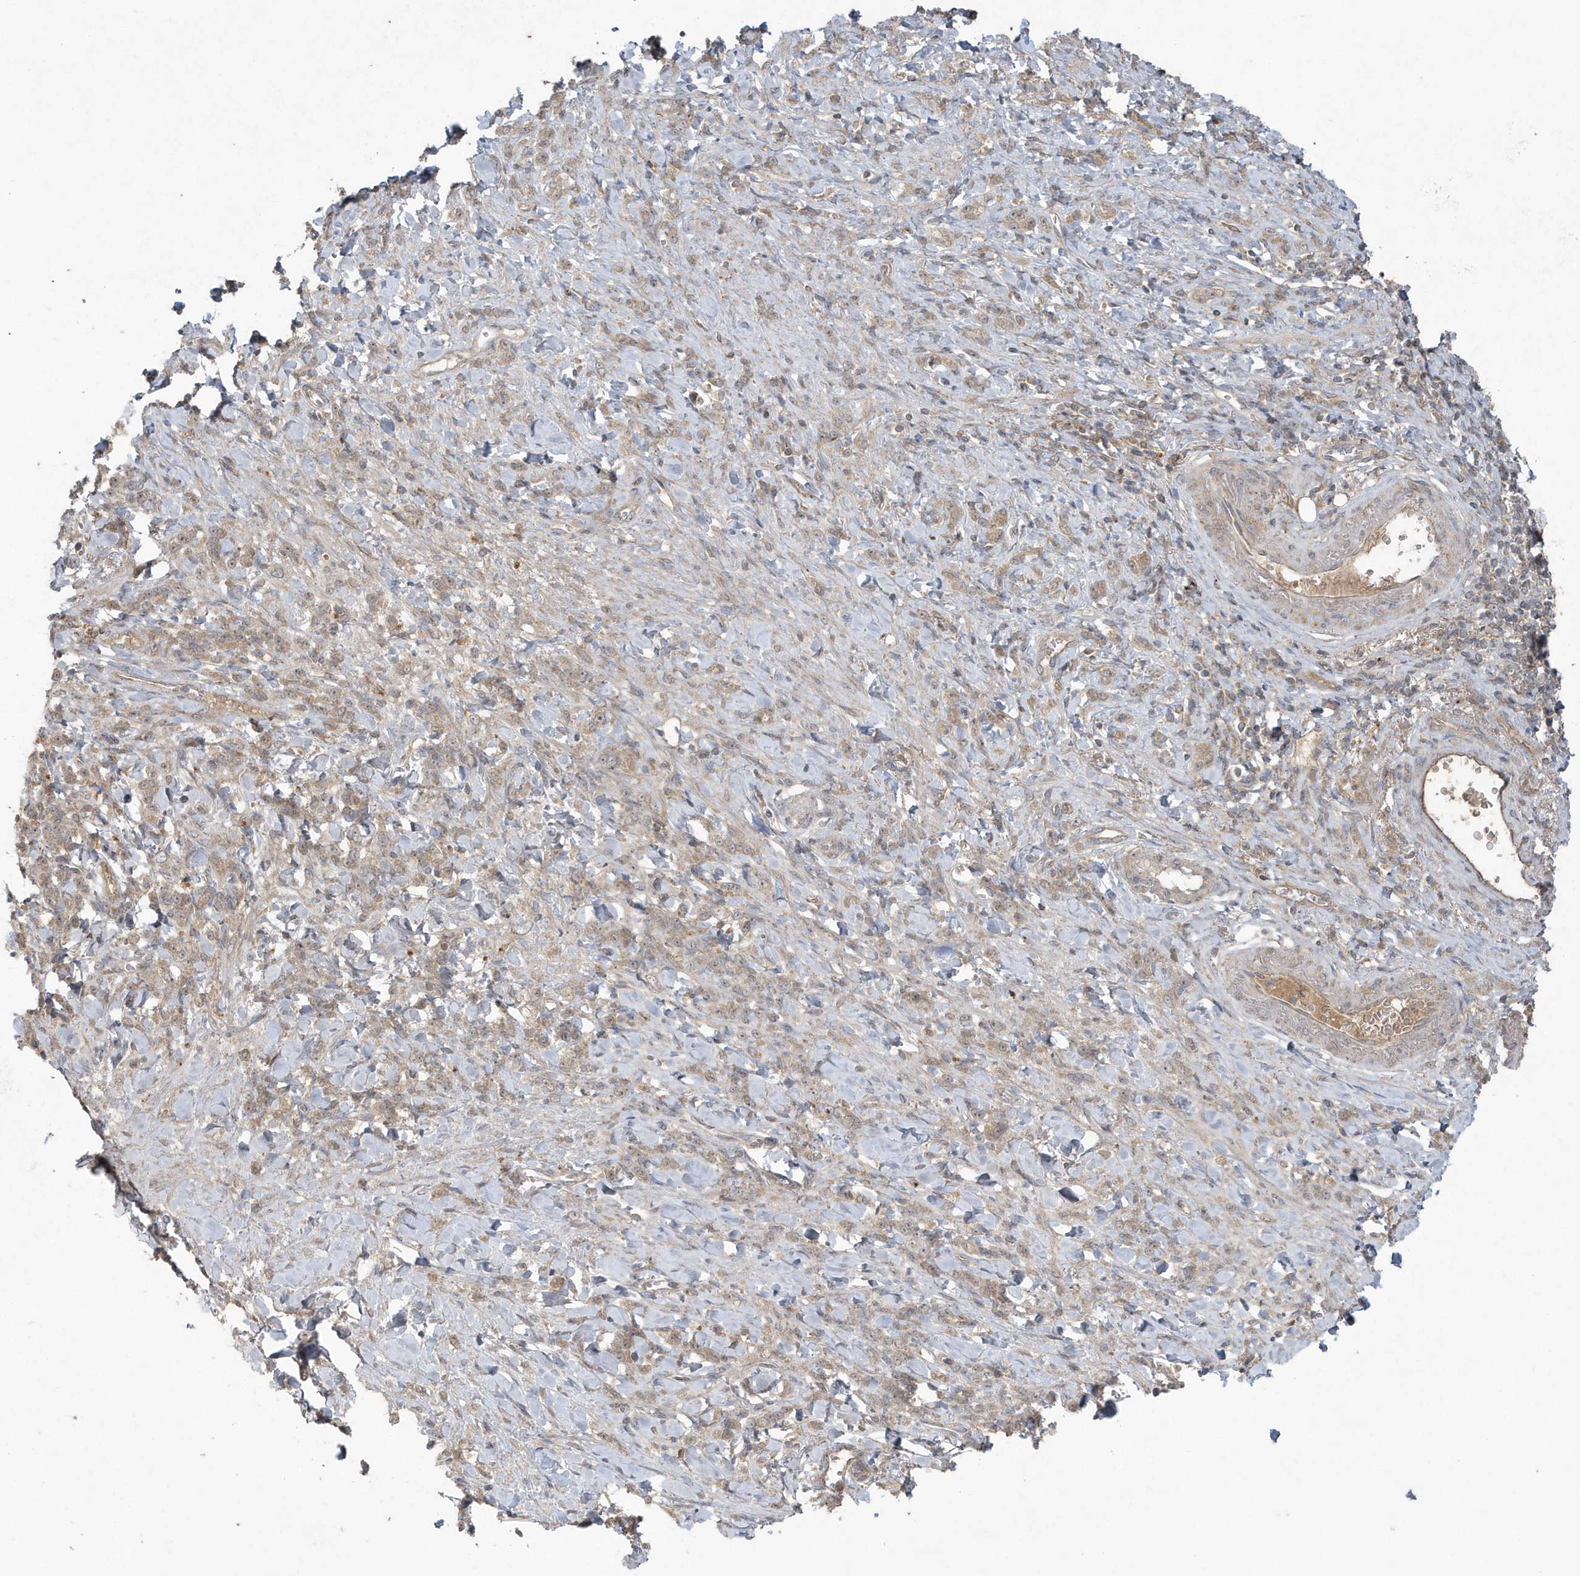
{"staining": {"intensity": "weak", "quantity": ">75%", "location": "cytoplasmic/membranous"}, "tissue": "stomach cancer", "cell_type": "Tumor cells", "image_type": "cancer", "snomed": [{"axis": "morphology", "description": "Normal tissue, NOS"}, {"axis": "morphology", "description": "Adenocarcinoma, NOS"}, {"axis": "topography", "description": "Stomach"}], "caption": "IHC micrograph of neoplastic tissue: human stomach cancer (adenocarcinoma) stained using immunohistochemistry (IHC) shows low levels of weak protein expression localized specifically in the cytoplasmic/membranous of tumor cells, appearing as a cytoplasmic/membranous brown color.", "gene": "C1RL", "patient": {"sex": "male", "age": 82}}